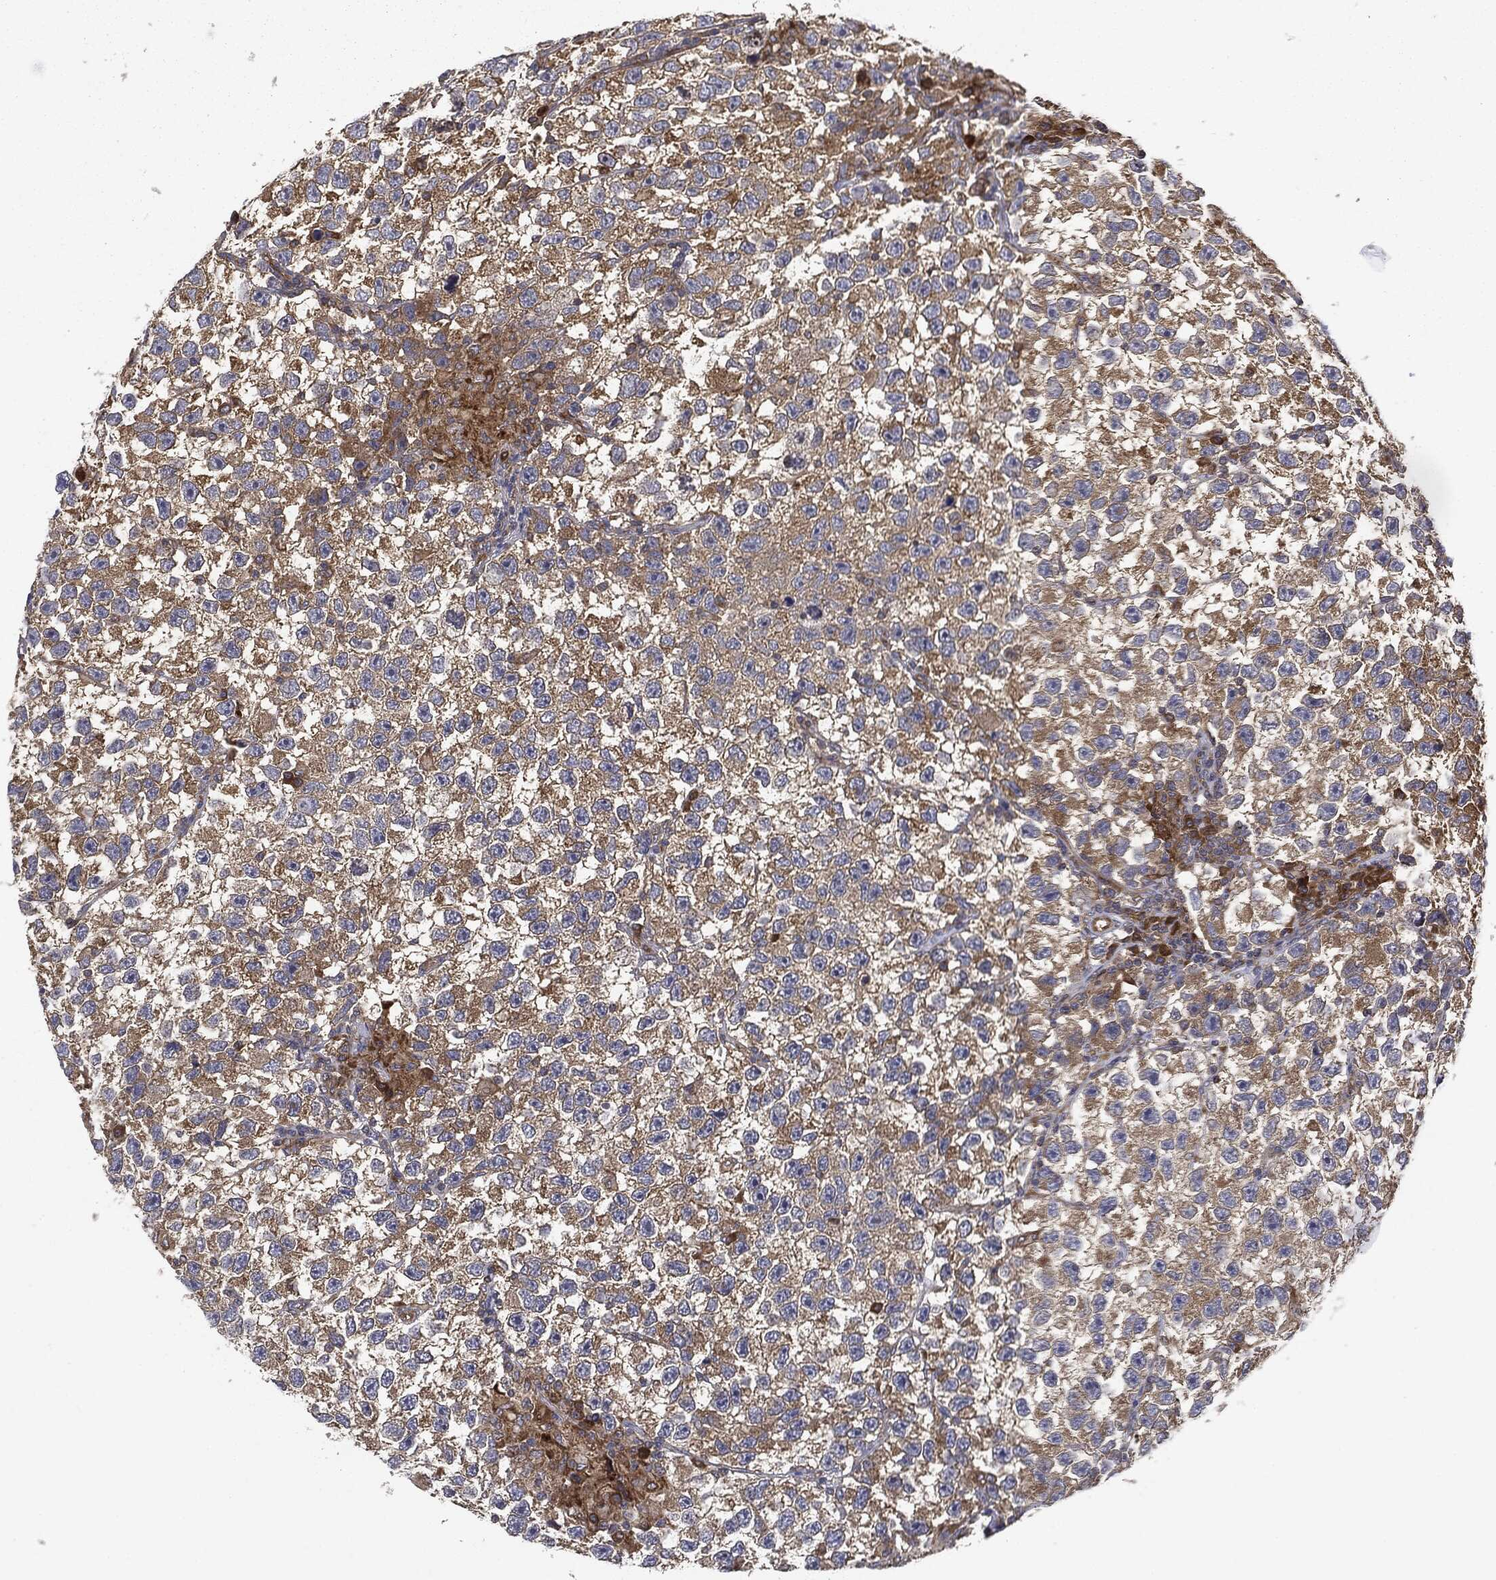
{"staining": {"intensity": "moderate", "quantity": "<25%", "location": "cytoplasmic/membranous"}, "tissue": "testis cancer", "cell_type": "Tumor cells", "image_type": "cancer", "snomed": [{"axis": "morphology", "description": "Seminoma, NOS"}, {"axis": "topography", "description": "Testis"}], "caption": "IHC staining of testis seminoma, which displays low levels of moderate cytoplasmic/membranous expression in about <25% of tumor cells indicating moderate cytoplasmic/membranous protein positivity. The staining was performed using DAB (brown) for protein detection and nuclei were counterstained in hematoxylin (blue).", "gene": "EIF2AK2", "patient": {"sex": "male", "age": 26}}